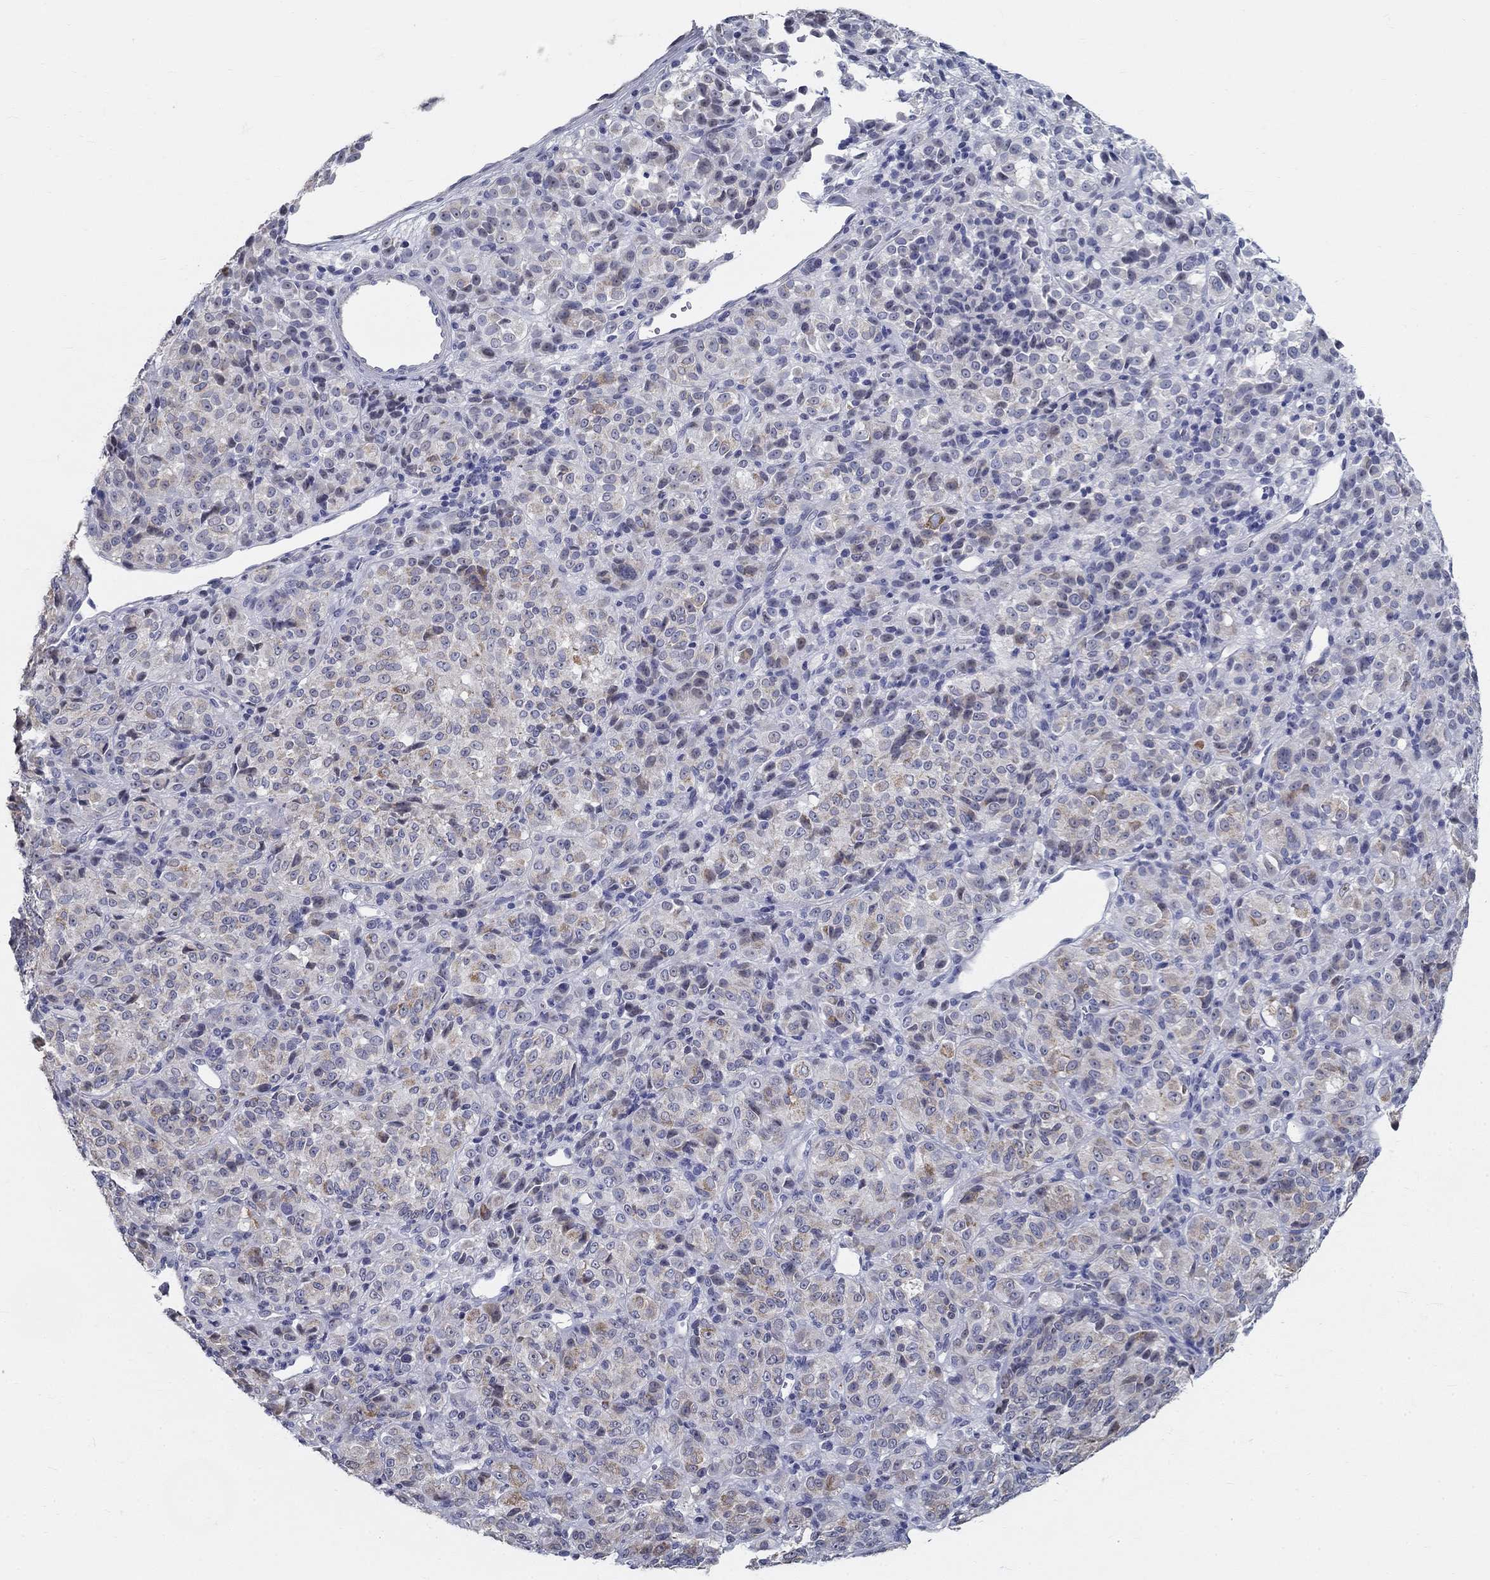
{"staining": {"intensity": "weak", "quantity": "<25%", "location": "cytoplasmic/membranous"}, "tissue": "melanoma", "cell_type": "Tumor cells", "image_type": "cancer", "snomed": [{"axis": "morphology", "description": "Malignant melanoma, Metastatic site"}, {"axis": "topography", "description": "Brain"}], "caption": "Tumor cells show no significant protein staining in melanoma.", "gene": "GUCA1A", "patient": {"sex": "female", "age": 56}}